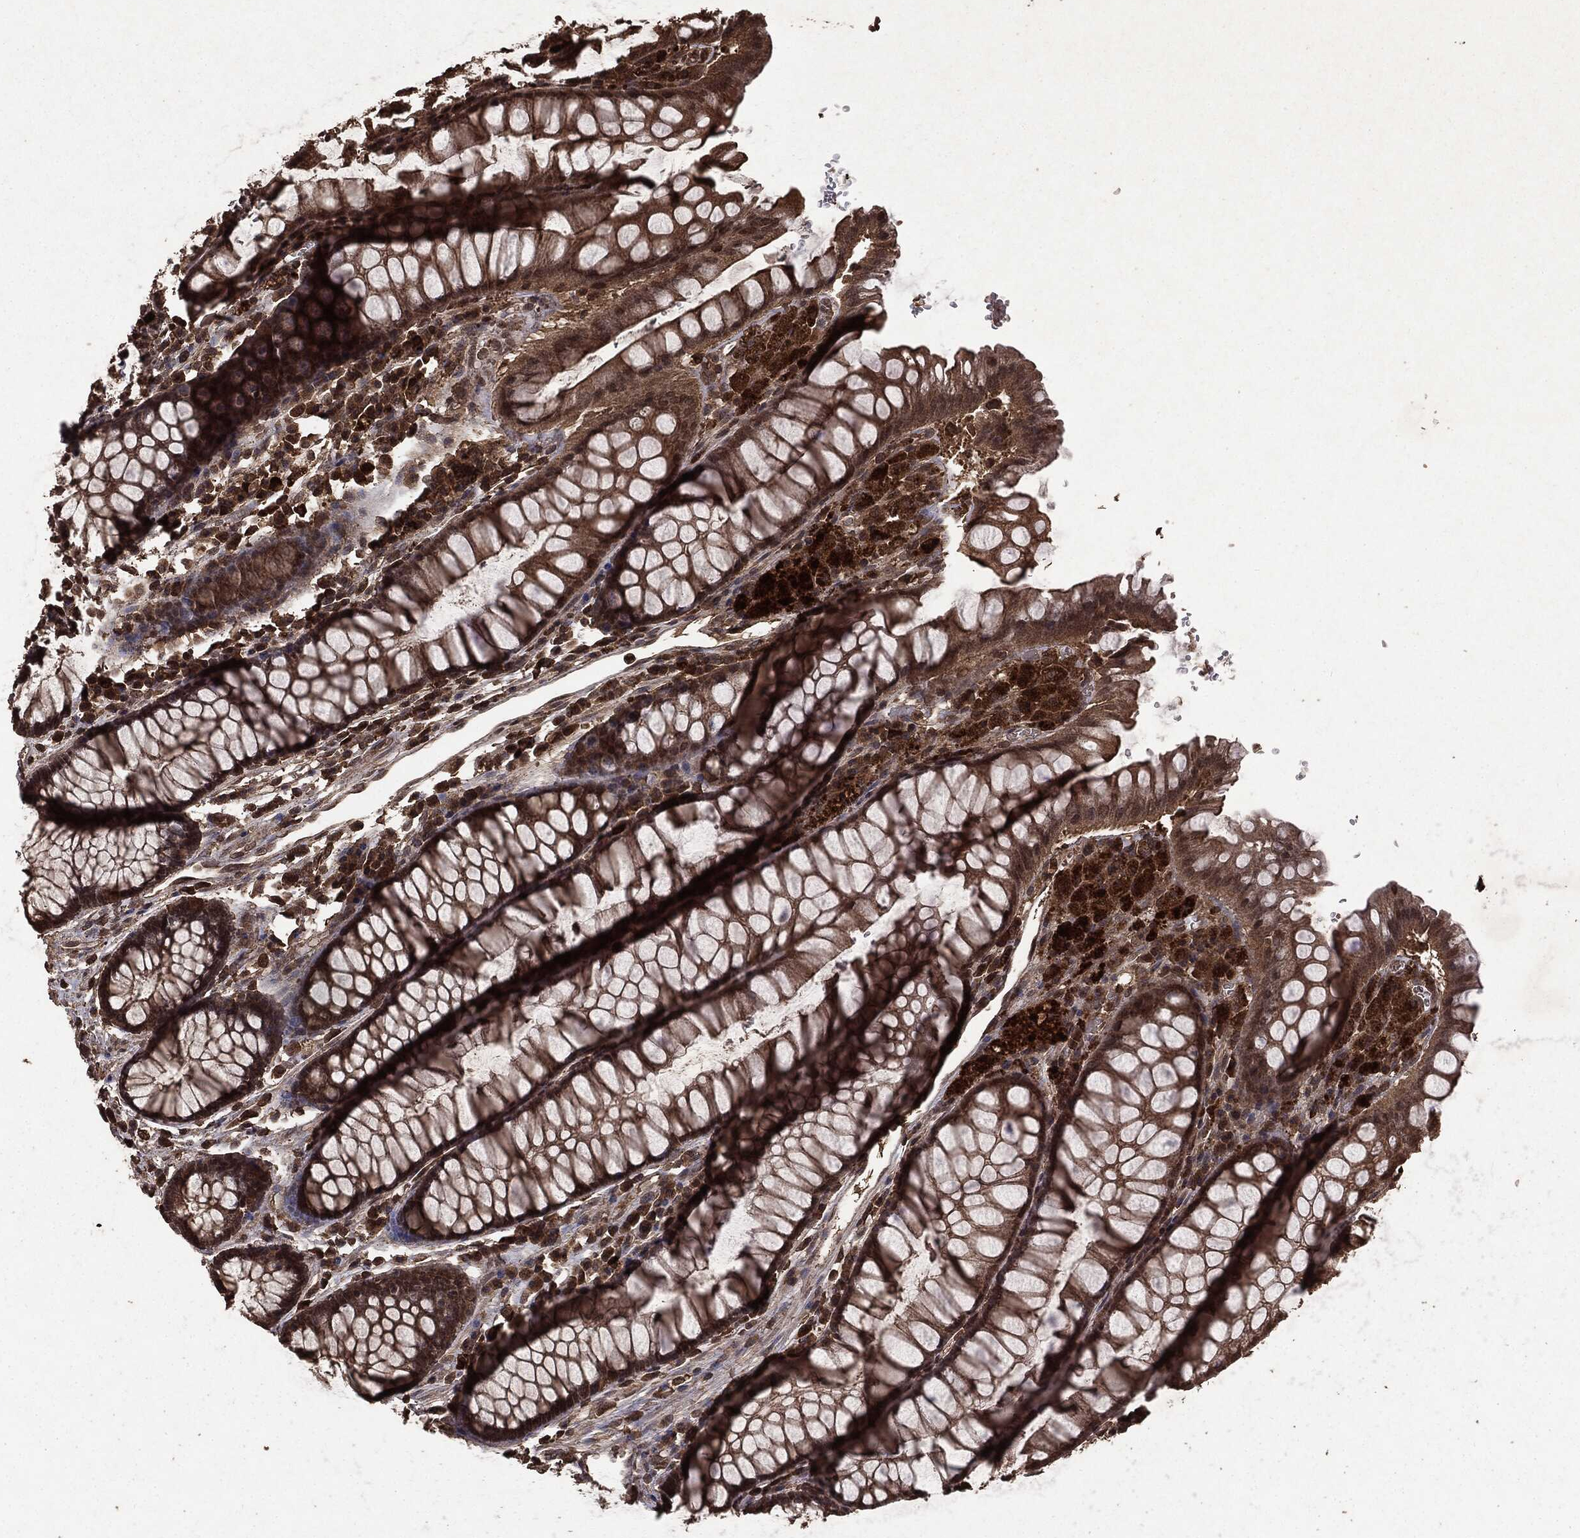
{"staining": {"intensity": "moderate", "quantity": ">75%", "location": "cytoplasmic/membranous"}, "tissue": "rectum", "cell_type": "Glandular cells", "image_type": "normal", "snomed": [{"axis": "morphology", "description": "Normal tissue, NOS"}, {"axis": "topography", "description": "Rectum"}], "caption": "IHC histopathology image of benign rectum stained for a protein (brown), which demonstrates medium levels of moderate cytoplasmic/membranous staining in approximately >75% of glandular cells.", "gene": "NME1", "patient": {"sex": "female", "age": 68}}